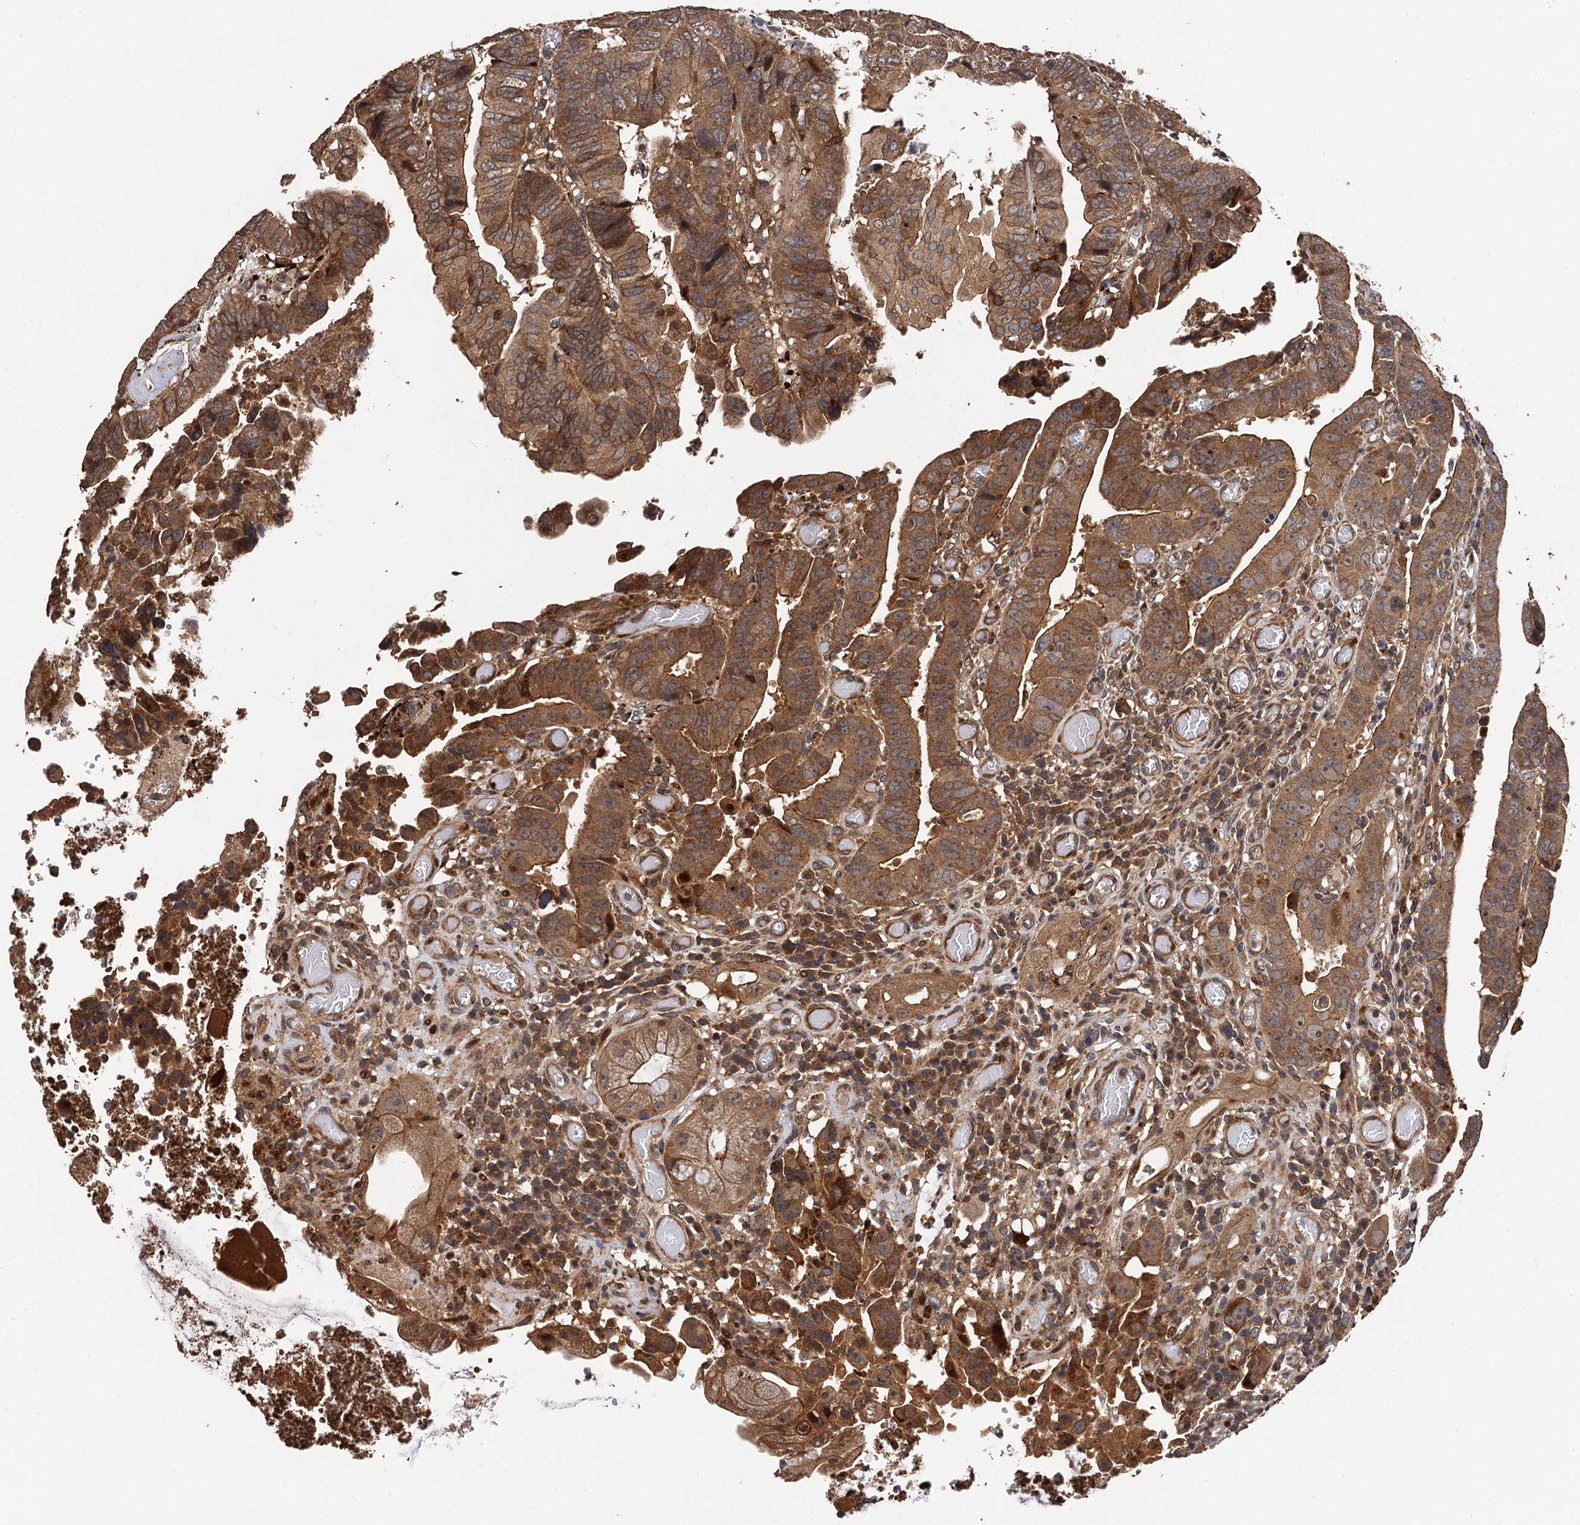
{"staining": {"intensity": "moderate", "quantity": ">75%", "location": "cytoplasmic/membranous,nuclear"}, "tissue": "colorectal cancer", "cell_type": "Tumor cells", "image_type": "cancer", "snomed": [{"axis": "morphology", "description": "Normal tissue, NOS"}, {"axis": "morphology", "description": "Adenocarcinoma, NOS"}, {"axis": "topography", "description": "Rectum"}], "caption": "Protein staining of adenocarcinoma (colorectal) tissue exhibits moderate cytoplasmic/membranous and nuclear positivity in about >75% of tumor cells.", "gene": "TMEM39B", "patient": {"sex": "female", "age": 65}}